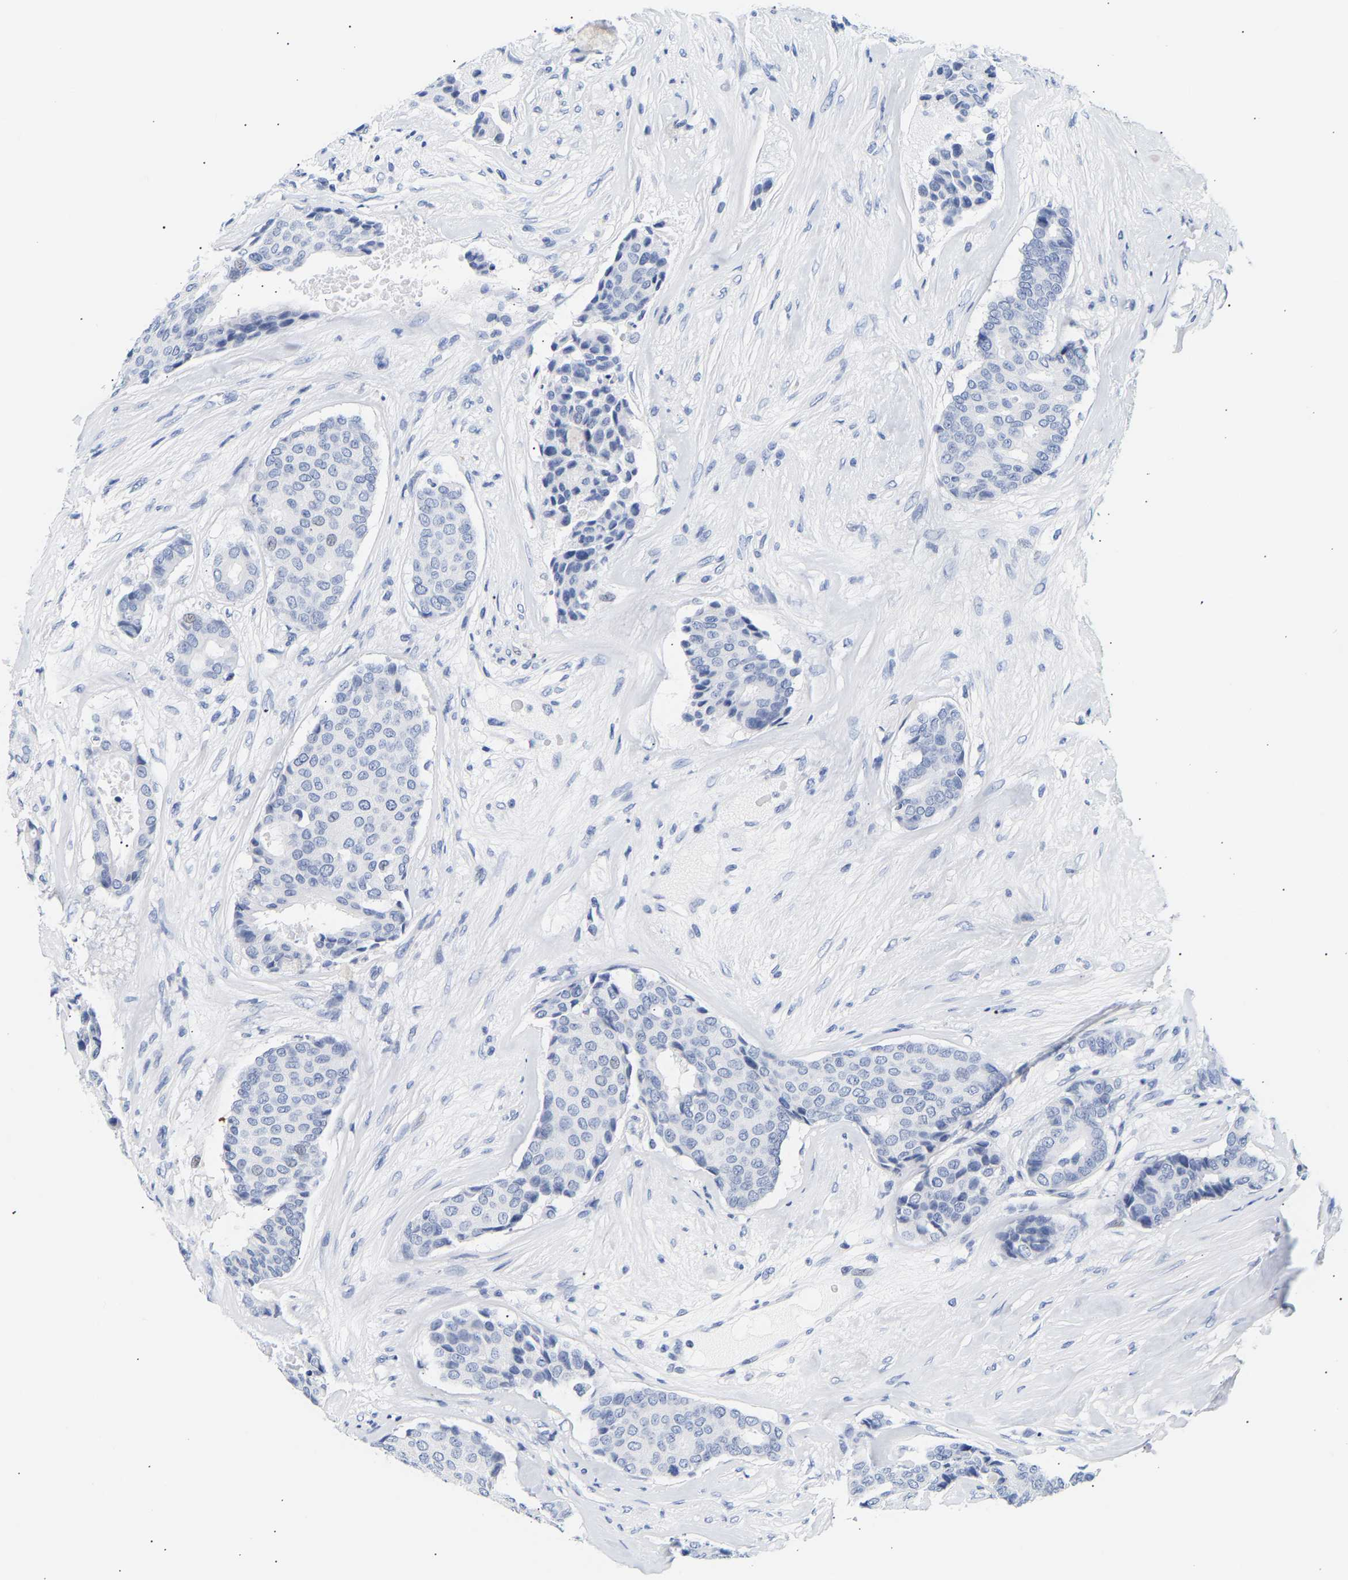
{"staining": {"intensity": "negative", "quantity": "none", "location": "none"}, "tissue": "breast cancer", "cell_type": "Tumor cells", "image_type": "cancer", "snomed": [{"axis": "morphology", "description": "Duct carcinoma"}, {"axis": "topography", "description": "Breast"}], "caption": "Breast cancer (infiltrating ductal carcinoma) stained for a protein using immunohistochemistry (IHC) reveals no positivity tumor cells.", "gene": "SPINK2", "patient": {"sex": "female", "age": 75}}